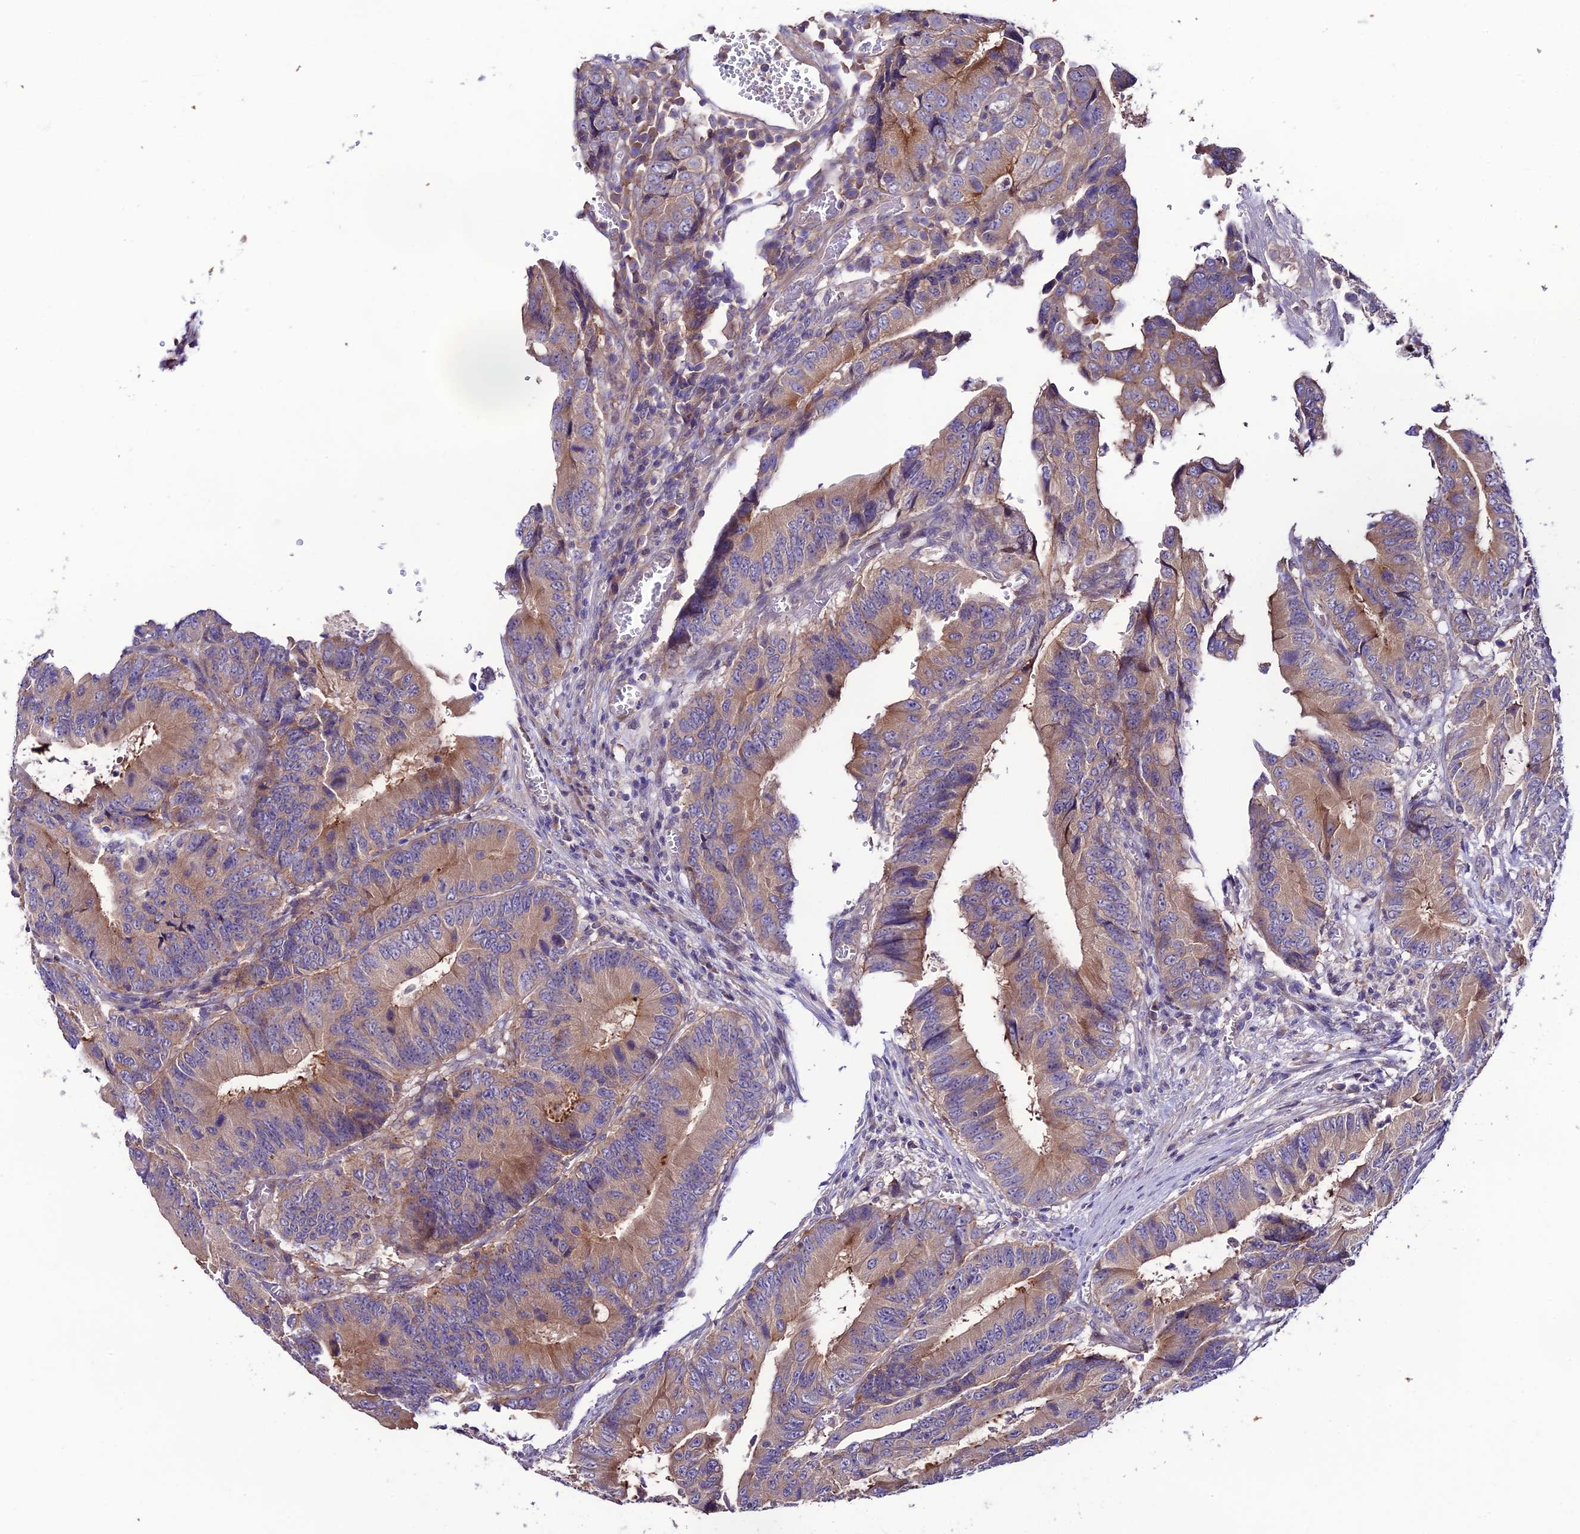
{"staining": {"intensity": "moderate", "quantity": "25%-75%", "location": "cytoplasmic/membranous"}, "tissue": "colorectal cancer", "cell_type": "Tumor cells", "image_type": "cancer", "snomed": [{"axis": "morphology", "description": "Adenocarcinoma, NOS"}, {"axis": "topography", "description": "Colon"}], "caption": "IHC micrograph of adenocarcinoma (colorectal) stained for a protein (brown), which exhibits medium levels of moderate cytoplasmic/membranous positivity in approximately 25%-75% of tumor cells.", "gene": "BRME1", "patient": {"sex": "male", "age": 85}}